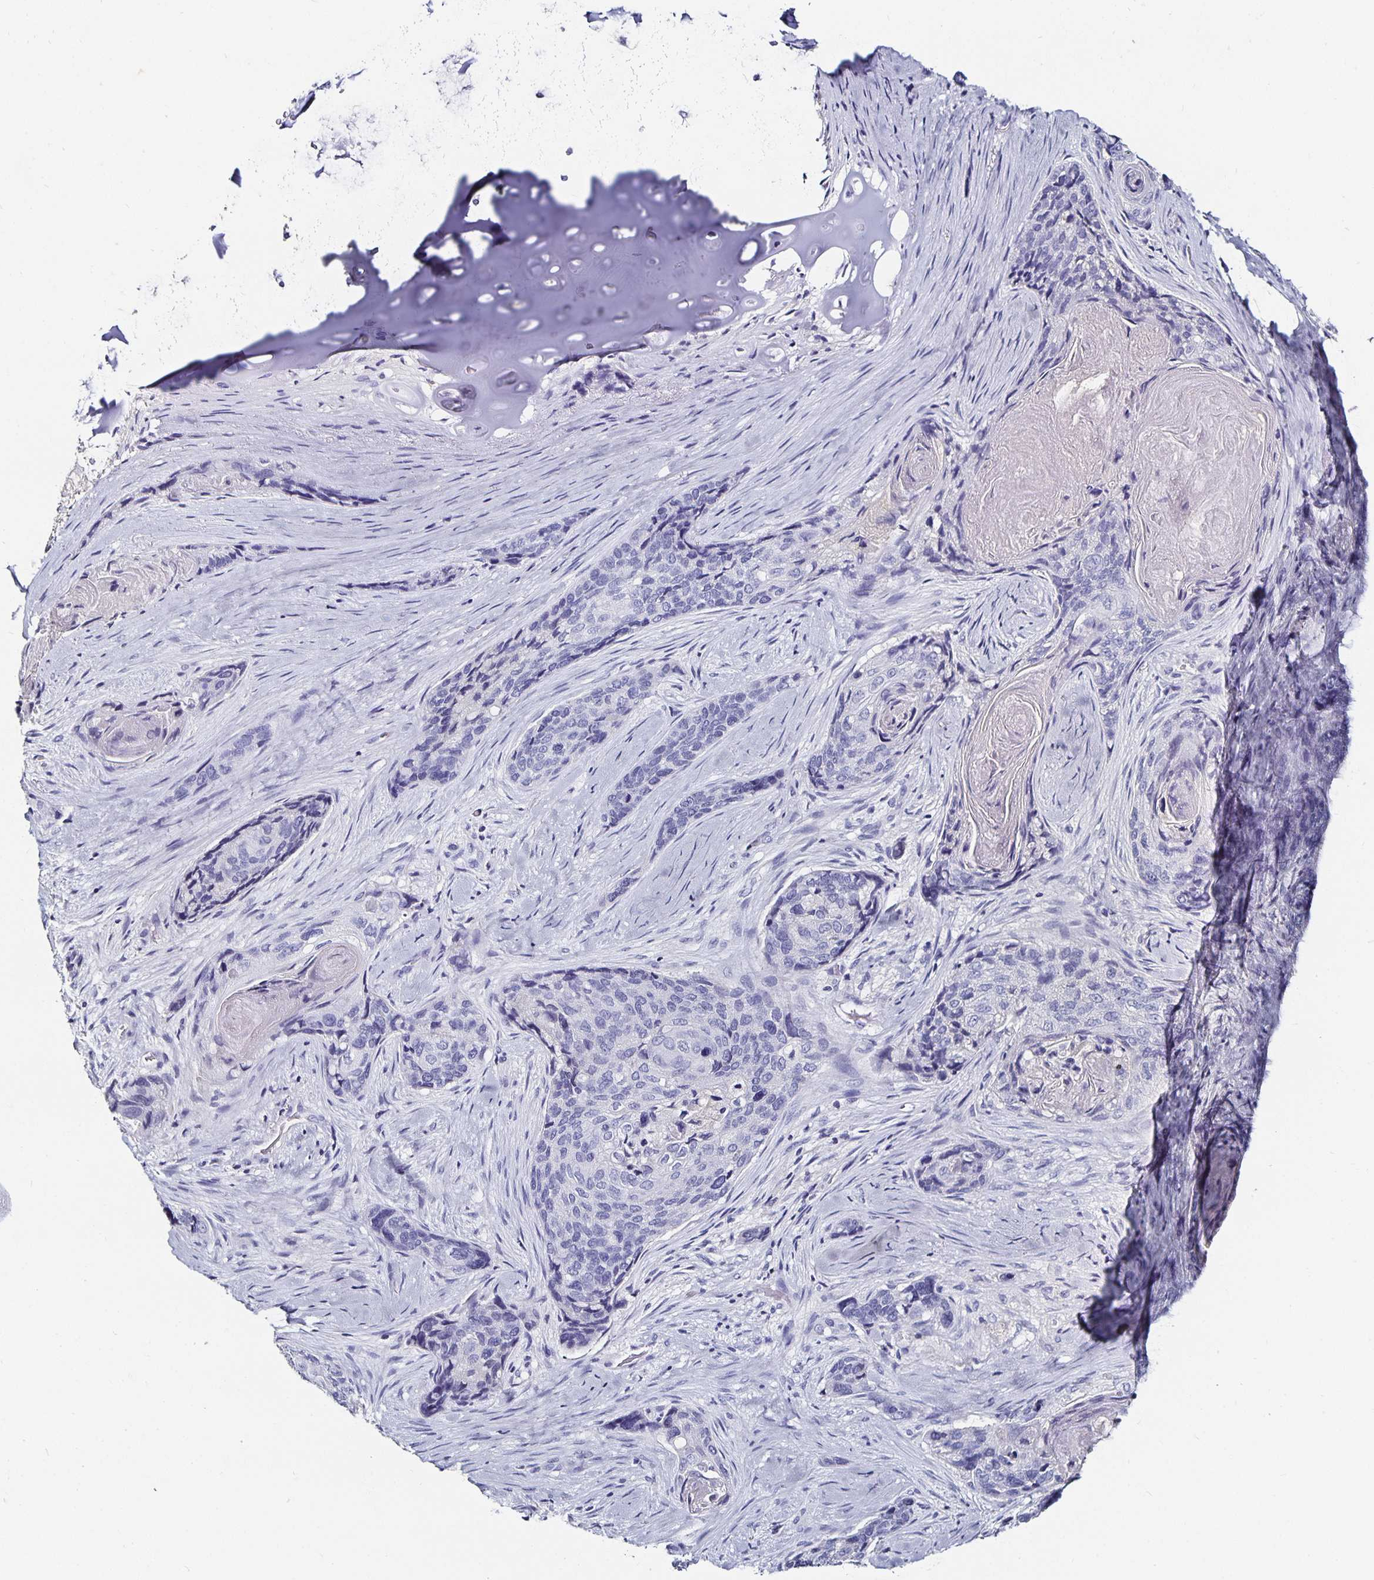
{"staining": {"intensity": "negative", "quantity": "none", "location": "none"}, "tissue": "lung cancer", "cell_type": "Tumor cells", "image_type": "cancer", "snomed": [{"axis": "morphology", "description": "Squamous cell carcinoma, NOS"}, {"axis": "morphology", "description": "Squamous cell carcinoma, metastatic, NOS"}, {"axis": "topography", "description": "Lymph node"}, {"axis": "topography", "description": "Lung"}], "caption": "High magnification brightfield microscopy of lung cancer (squamous cell carcinoma) stained with DAB (3,3'-diaminobenzidine) (brown) and counterstained with hematoxylin (blue): tumor cells show no significant expression.", "gene": "TTR", "patient": {"sex": "male", "age": 41}}